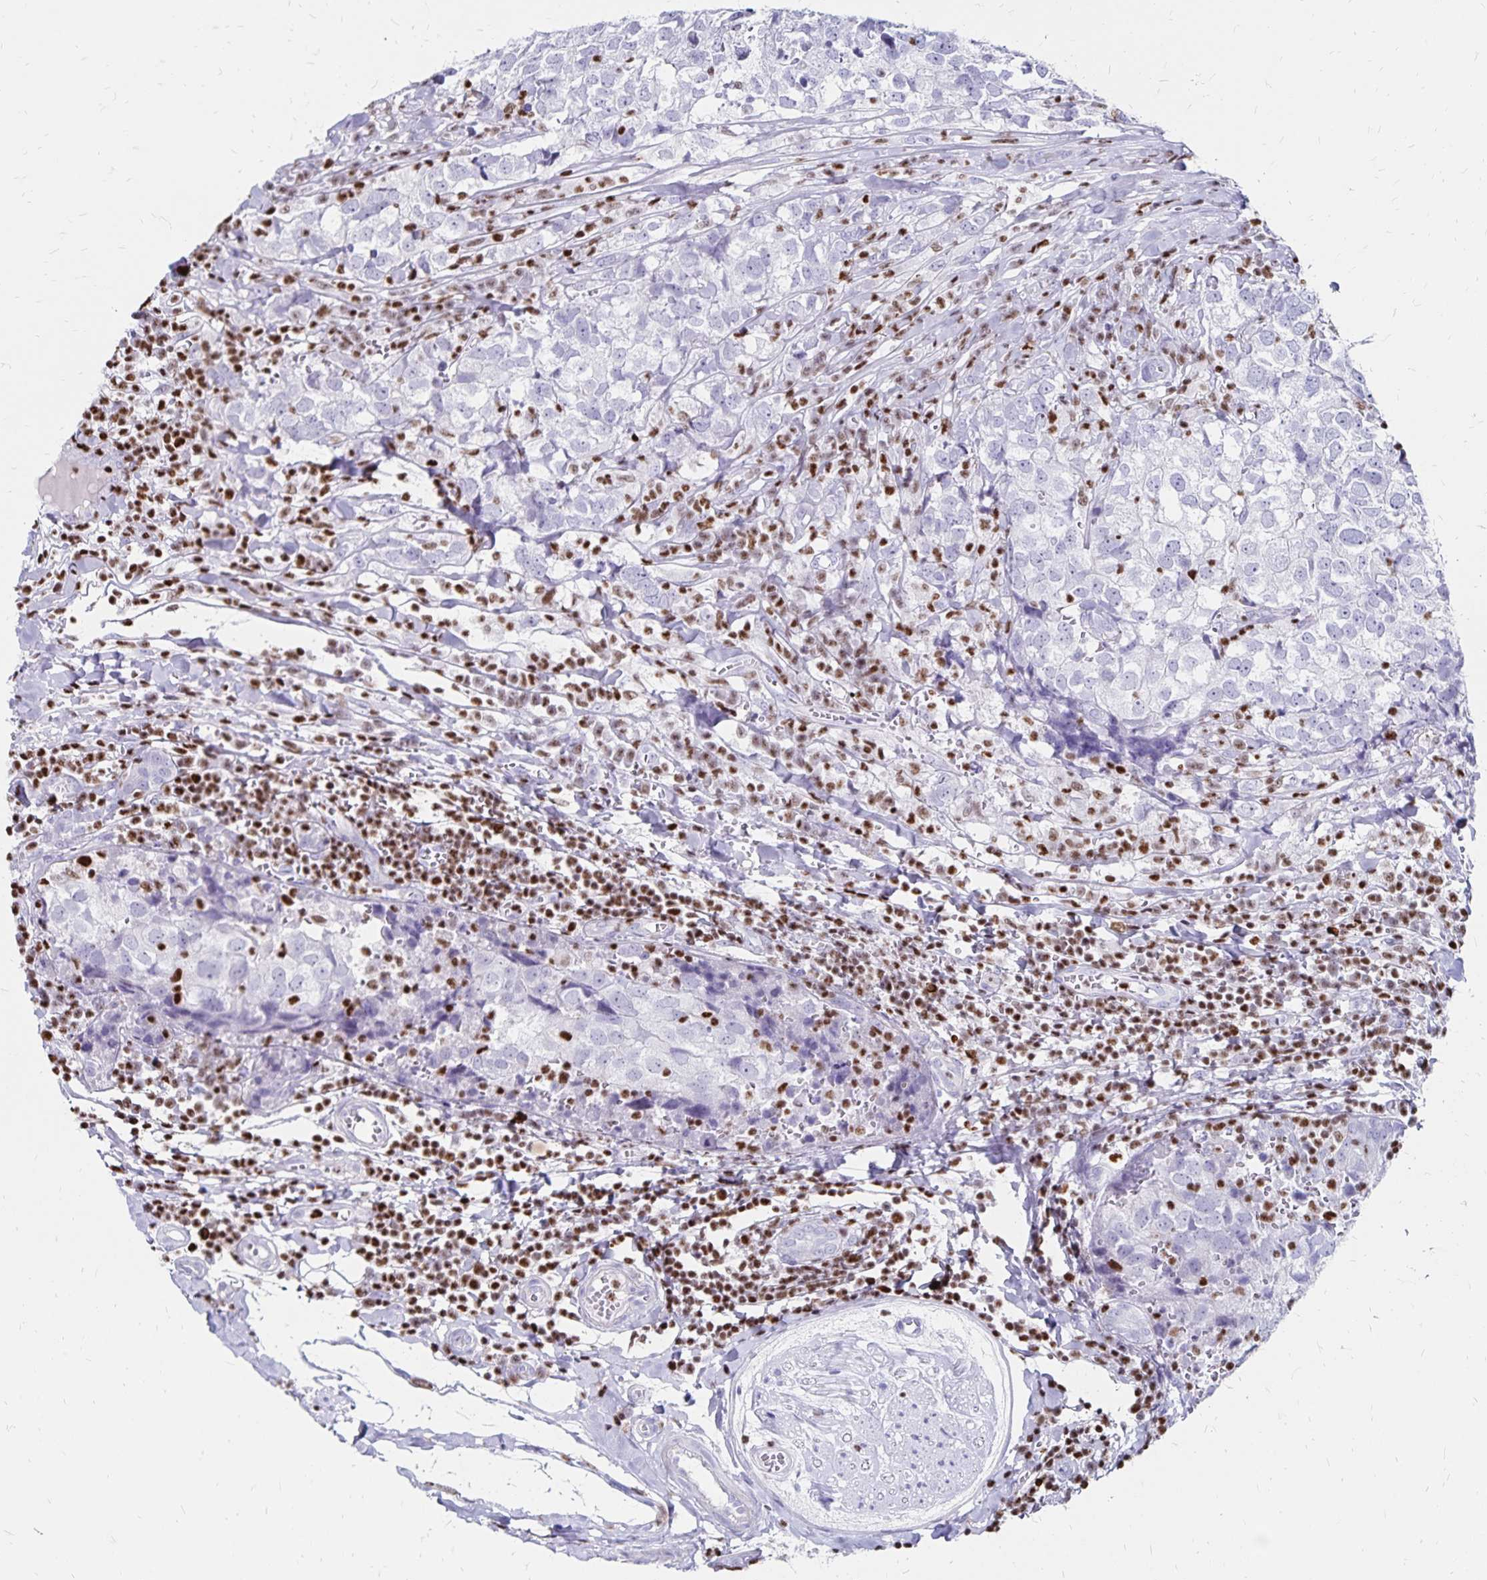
{"staining": {"intensity": "negative", "quantity": "none", "location": "none"}, "tissue": "breast cancer", "cell_type": "Tumor cells", "image_type": "cancer", "snomed": [{"axis": "morphology", "description": "Duct carcinoma"}, {"axis": "topography", "description": "Breast"}], "caption": "Human breast intraductal carcinoma stained for a protein using immunohistochemistry shows no expression in tumor cells.", "gene": "IKZF1", "patient": {"sex": "female", "age": 30}}